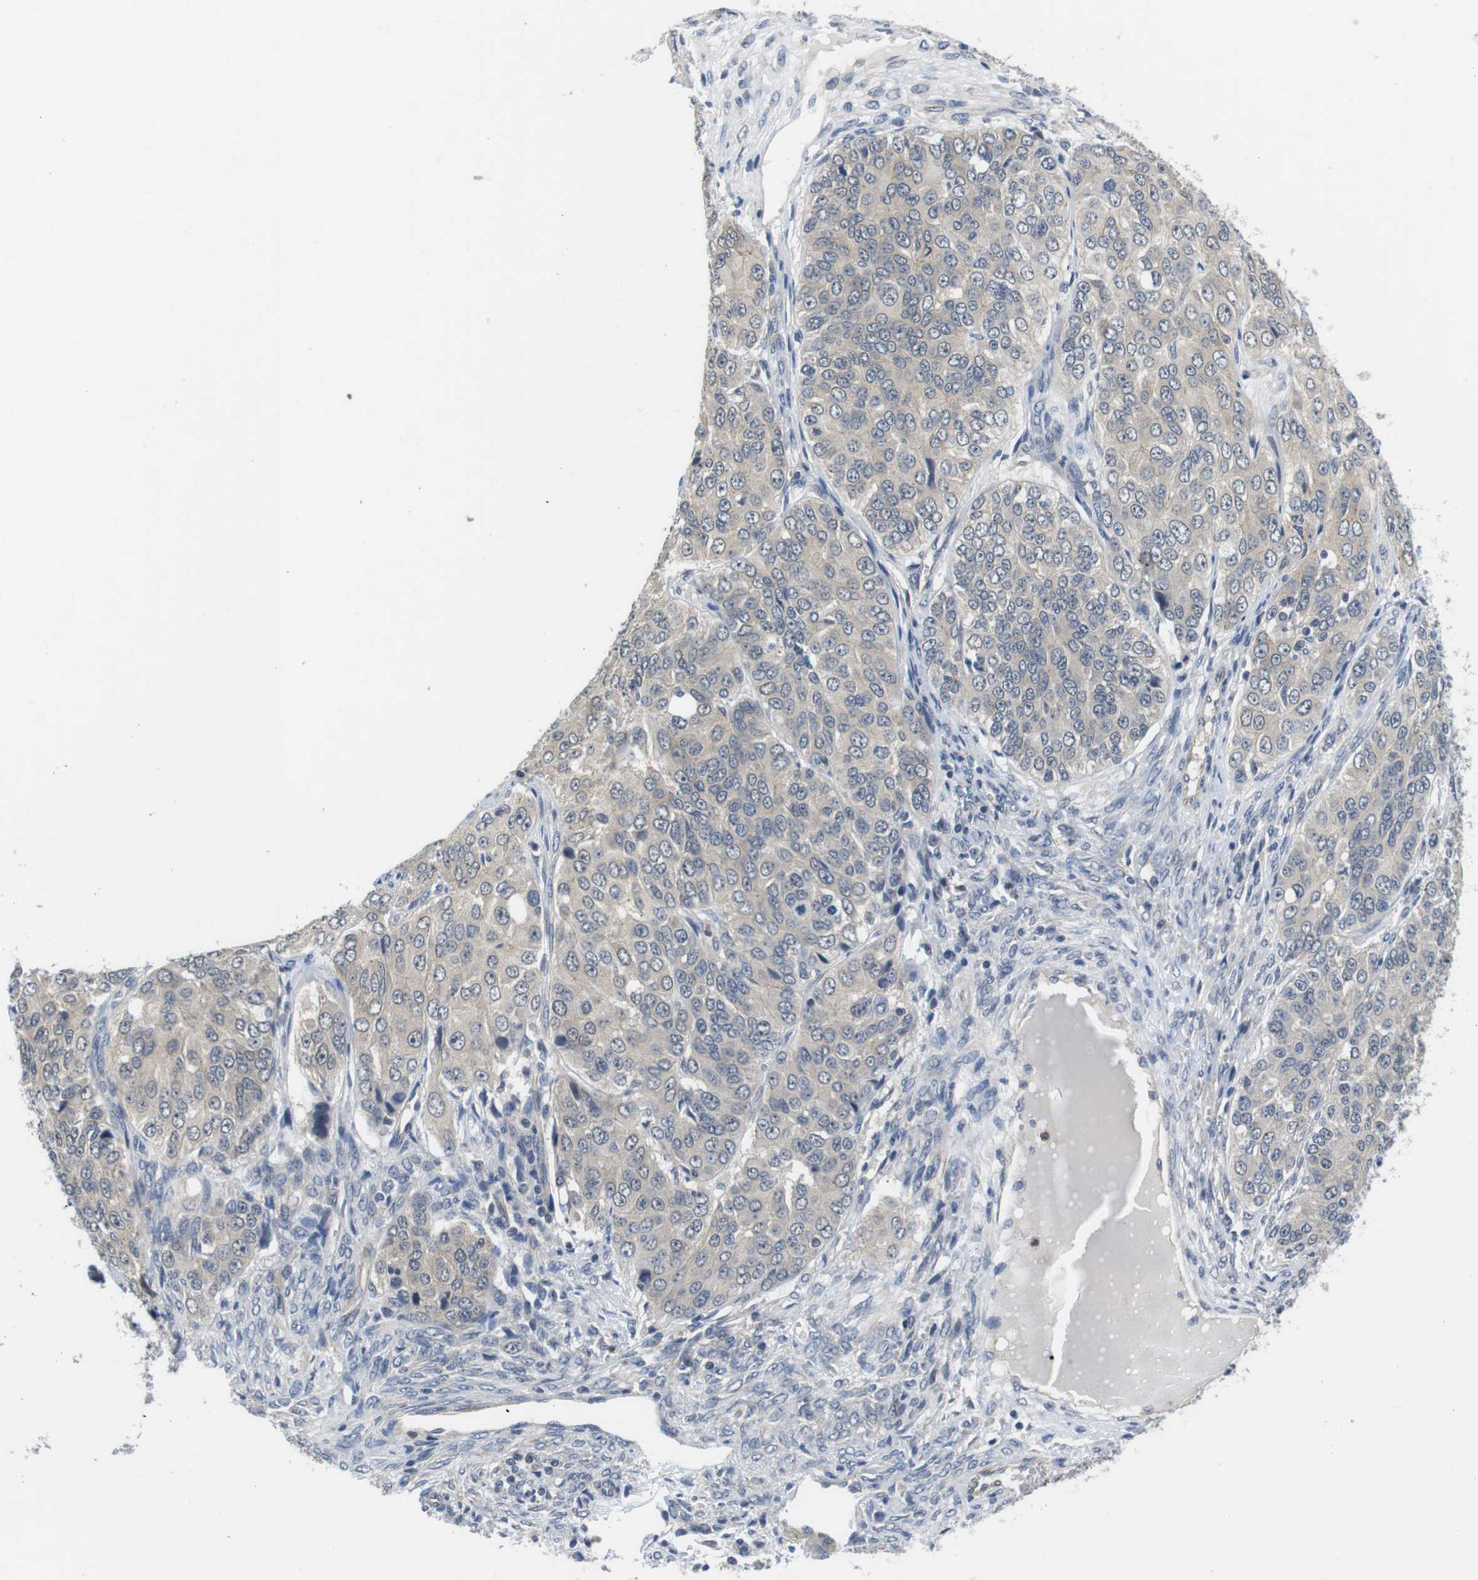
{"staining": {"intensity": "weak", "quantity": ">75%", "location": "cytoplasmic/membranous"}, "tissue": "ovarian cancer", "cell_type": "Tumor cells", "image_type": "cancer", "snomed": [{"axis": "morphology", "description": "Carcinoma, endometroid"}, {"axis": "topography", "description": "Ovary"}], "caption": "Ovarian endometroid carcinoma stained with DAB (3,3'-diaminobenzidine) IHC exhibits low levels of weak cytoplasmic/membranous expression in about >75% of tumor cells. Nuclei are stained in blue.", "gene": "FADD", "patient": {"sex": "female", "age": 51}}